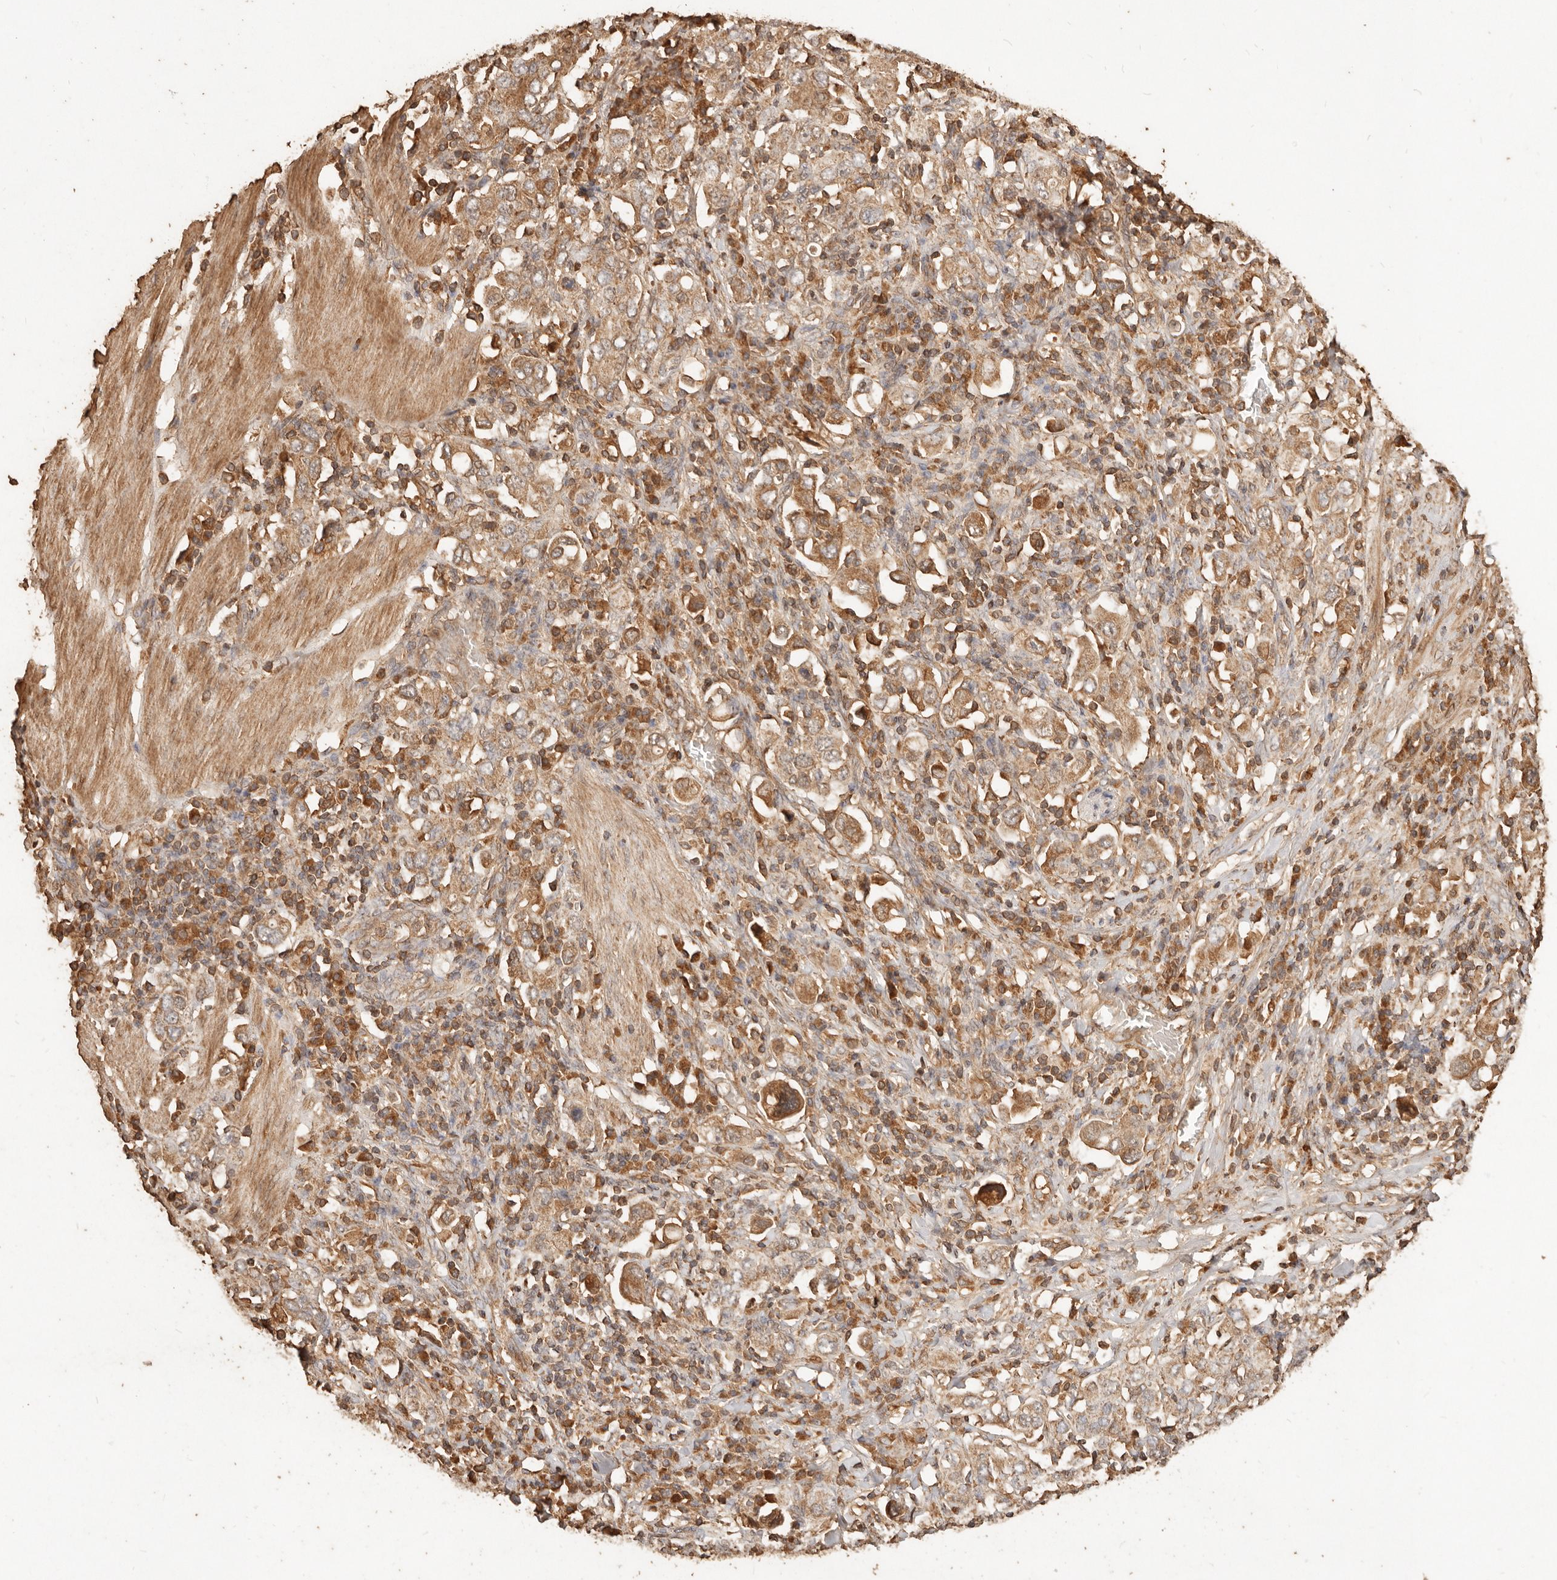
{"staining": {"intensity": "moderate", "quantity": ">75%", "location": "cytoplasmic/membranous"}, "tissue": "stomach cancer", "cell_type": "Tumor cells", "image_type": "cancer", "snomed": [{"axis": "morphology", "description": "Adenocarcinoma, NOS"}, {"axis": "topography", "description": "Stomach, upper"}], "caption": "This micrograph demonstrates immunohistochemistry staining of human stomach cancer, with medium moderate cytoplasmic/membranous staining in about >75% of tumor cells.", "gene": "FAM180B", "patient": {"sex": "male", "age": 62}}